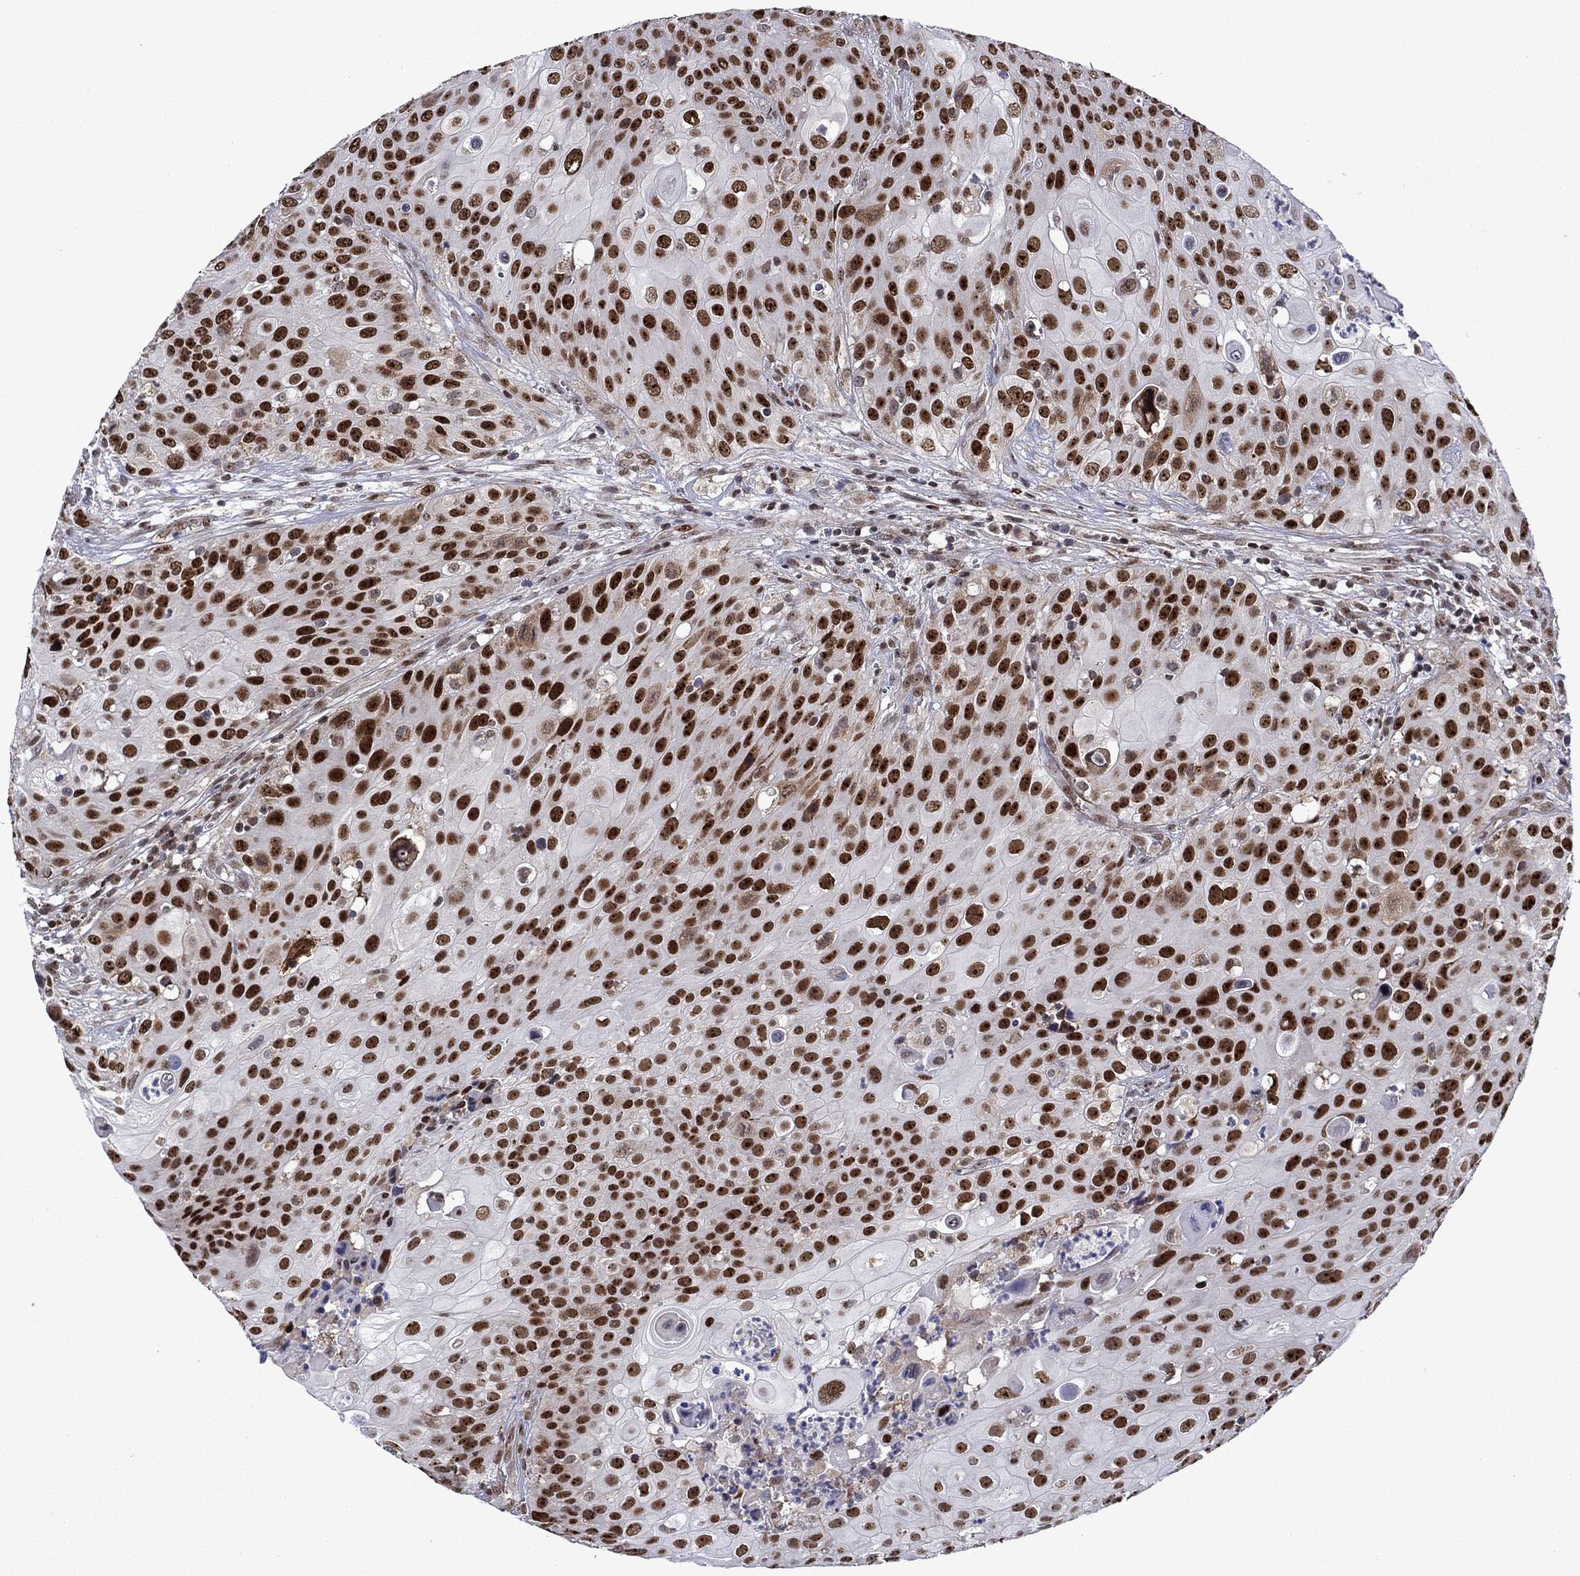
{"staining": {"intensity": "strong", "quantity": ">75%", "location": "nuclear"}, "tissue": "urothelial cancer", "cell_type": "Tumor cells", "image_type": "cancer", "snomed": [{"axis": "morphology", "description": "Urothelial carcinoma, High grade"}, {"axis": "topography", "description": "Urinary bladder"}], "caption": "The image reveals immunohistochemical staining of urothelial cancer. There is strong nuclear positivity is identified in about >75% of tumor cells.", "gene": "SURF2", "patient": {"sex": "female", "age": 79}}